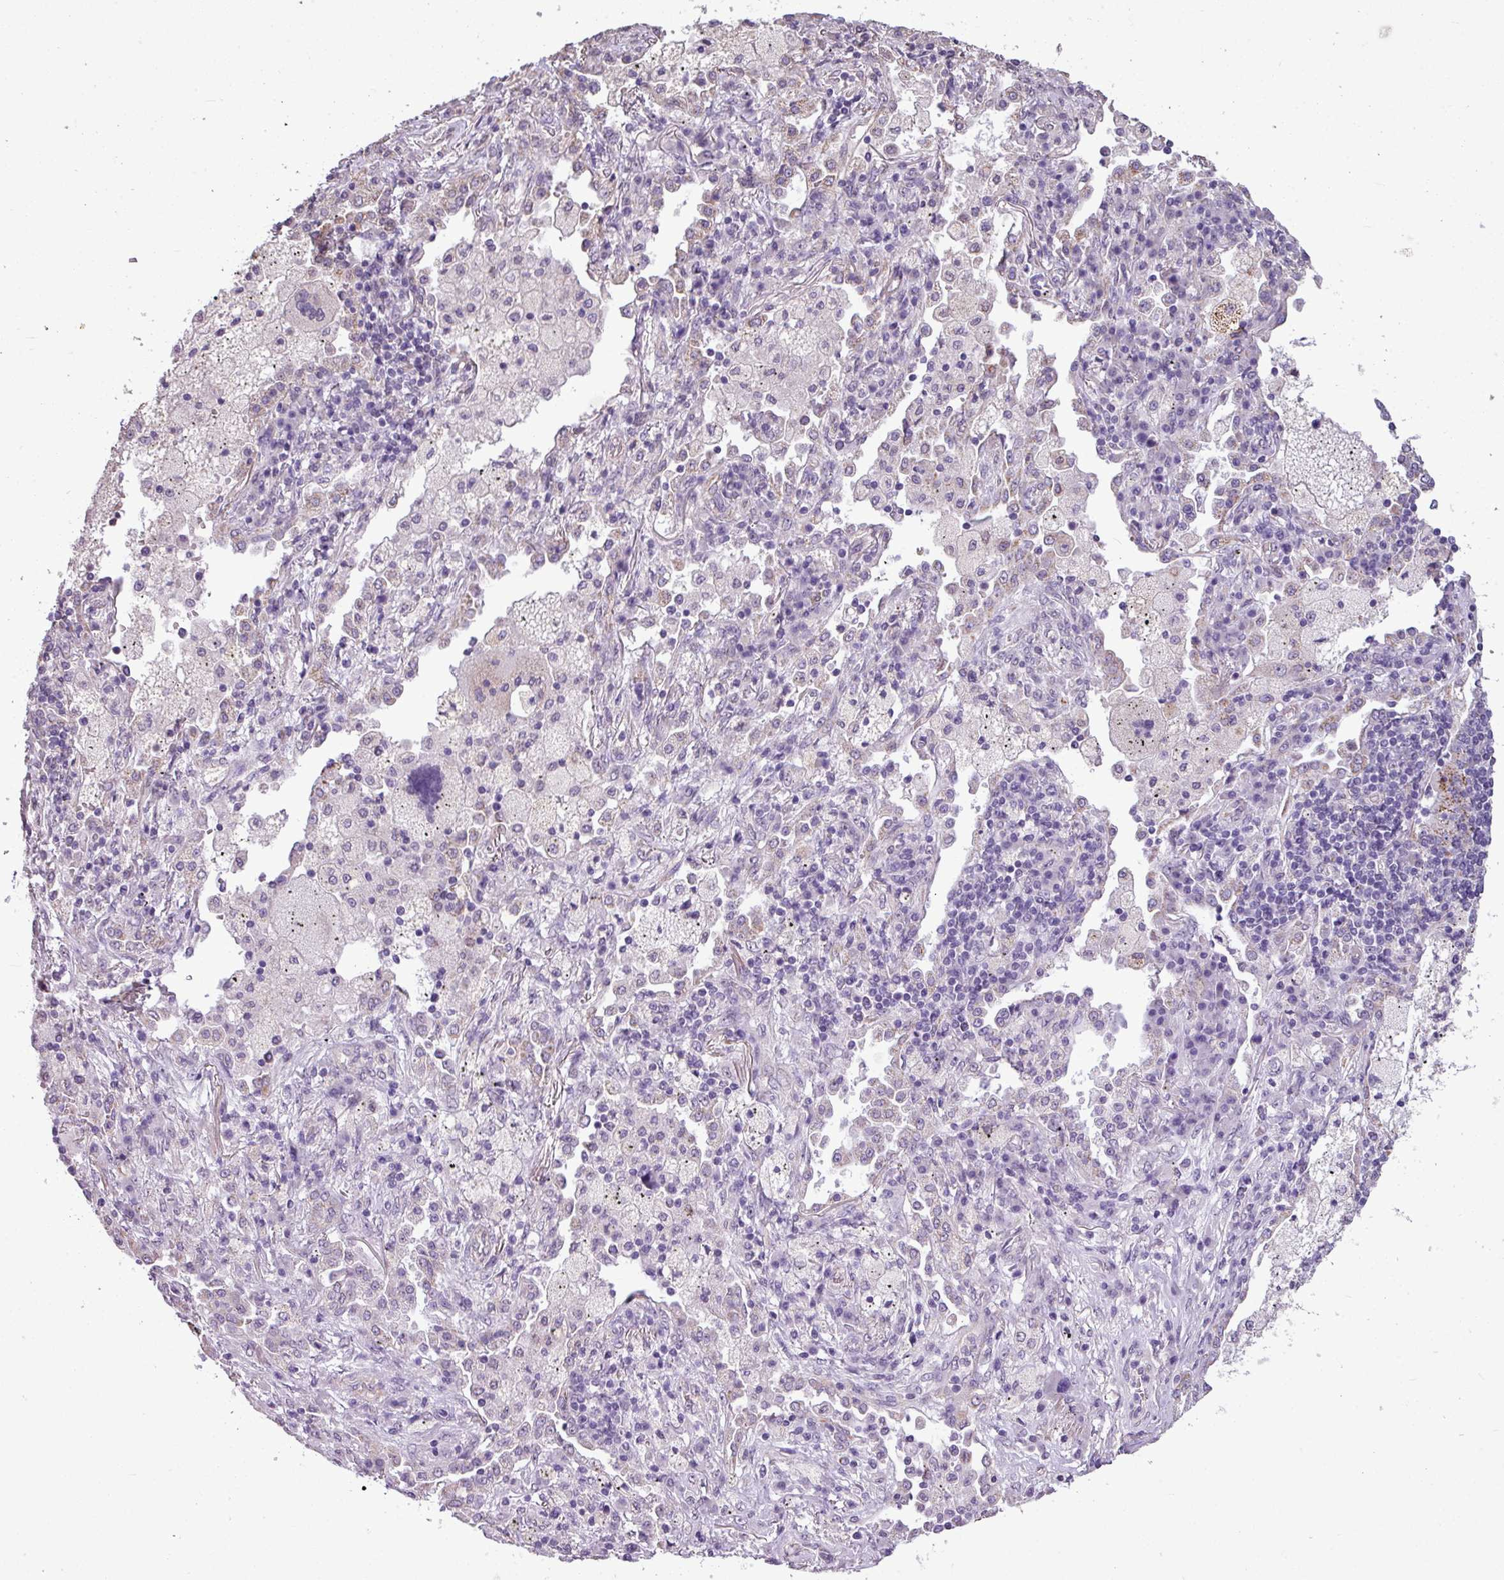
{"staining": {"intensity": "negative", "quantity": "none", "location": "none"}, "tissue": "lung cancer", "cell_type": "Tumor cells", "image_type": "cancer", "snomed": [{"axis": "morphology", "description": "Squamous cell carcinoma, NOS"}, {"axis": "topography", "description": "Lung"}], "caption": "Tumor cells are negative for protein expression in human squamous cell carcinoma (lung). (DAB (3,3'-diaminobenzidine) immunohistochemistry (IHC), high magnification).", "gene": "ALDH2", "patient": {"sex": "female", "age": 63}}